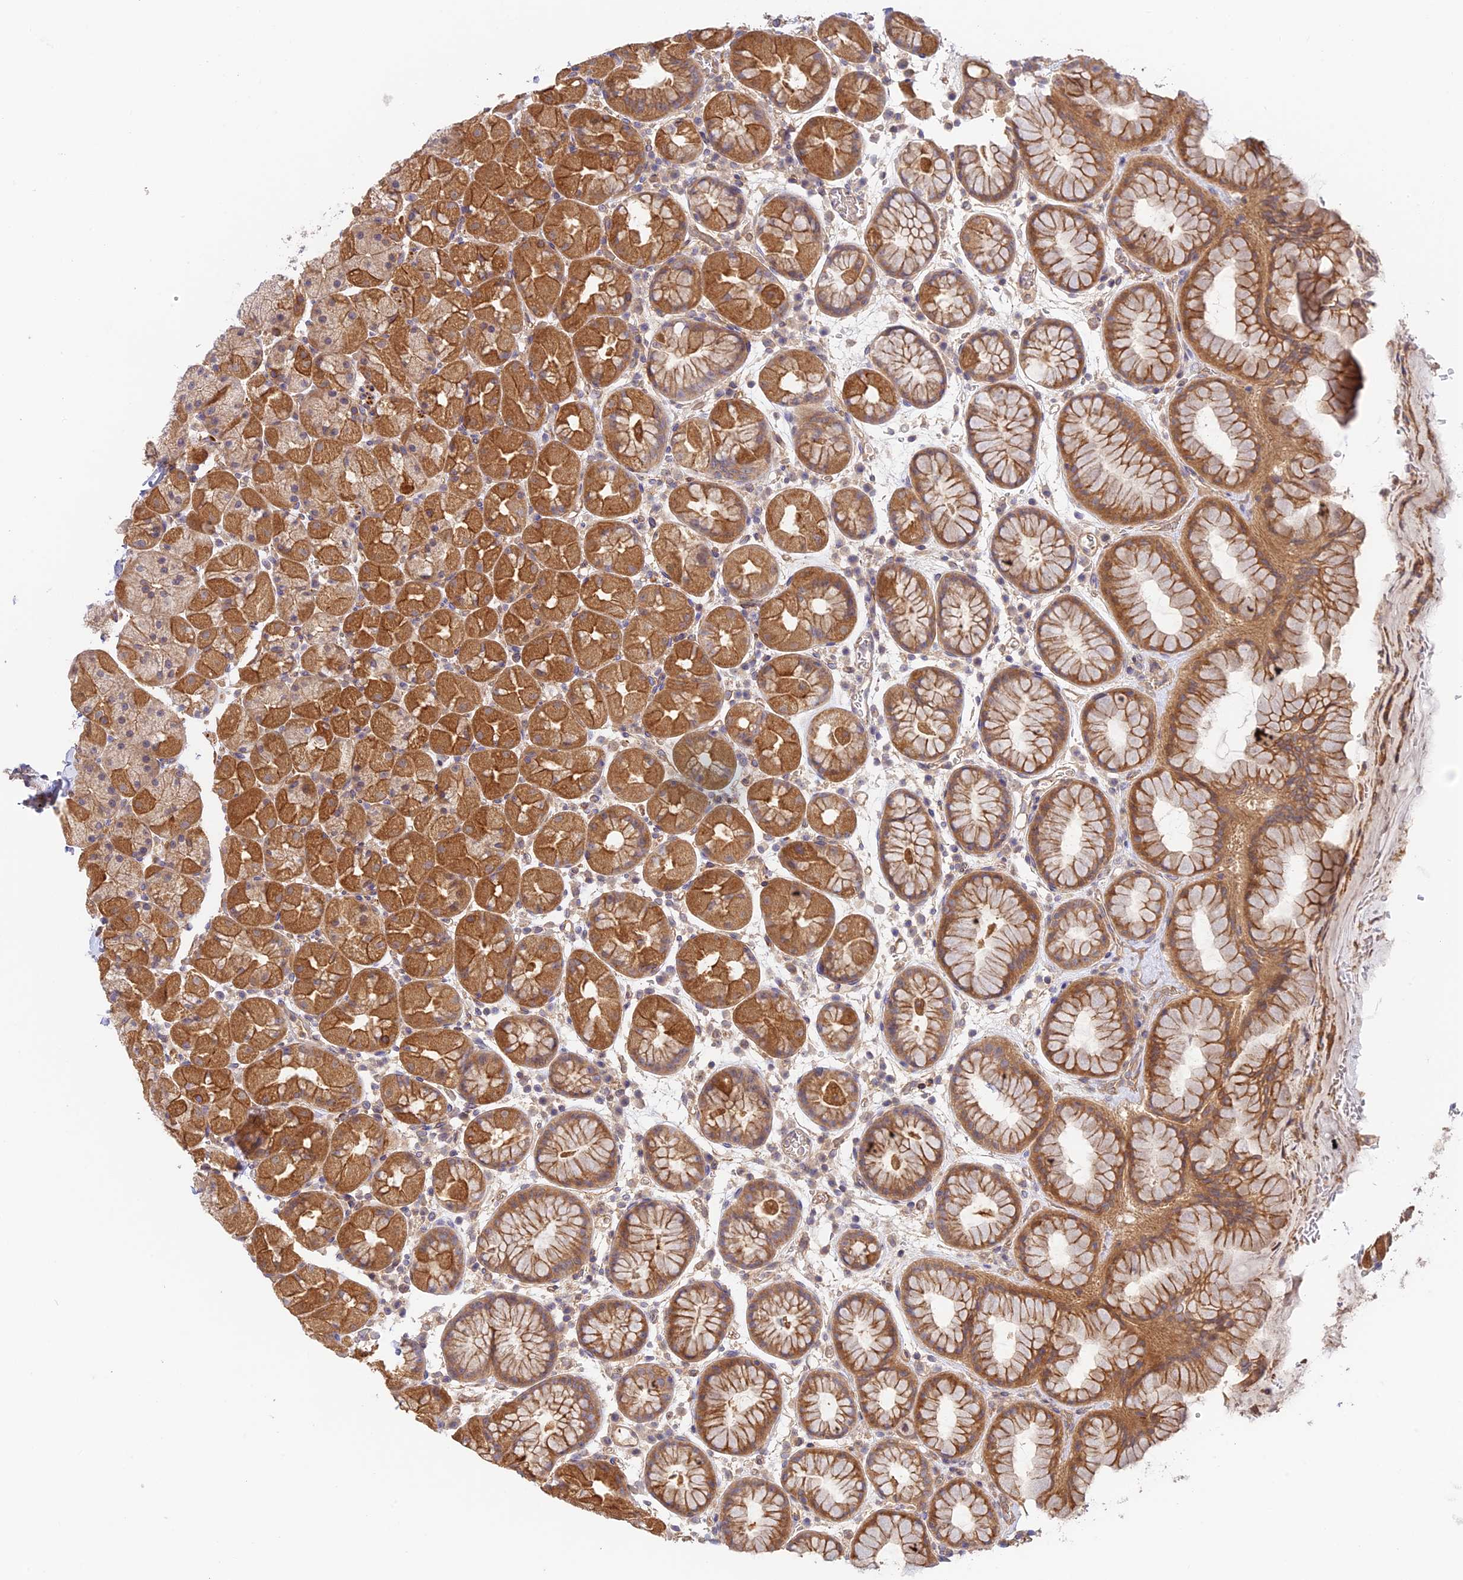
{"staining": {"intensity": "moderate", "quantity": ">75%", "location": "cytoplasmic/membranous"}, "tissue": "stomach", "cell_type": "Glandular cells", "image_type": "normal", "snomed": [{"axis": "morphology", "description": "Normal tissue, NOS"}, {"axis": "topography", "description": "Stomach, upper"}, {"axis": "topography", "description": "Stomach, lower"}], "caption": "DAB (3,3'-diaminobenzidine) immunohistochemical staining of benign human stomach shows moderate cytoplasmic/membranous protein expression in approximately >75% of glandular cells.", "gene": "MYO9A", "patient": {"sex": "male", "age": 67}}